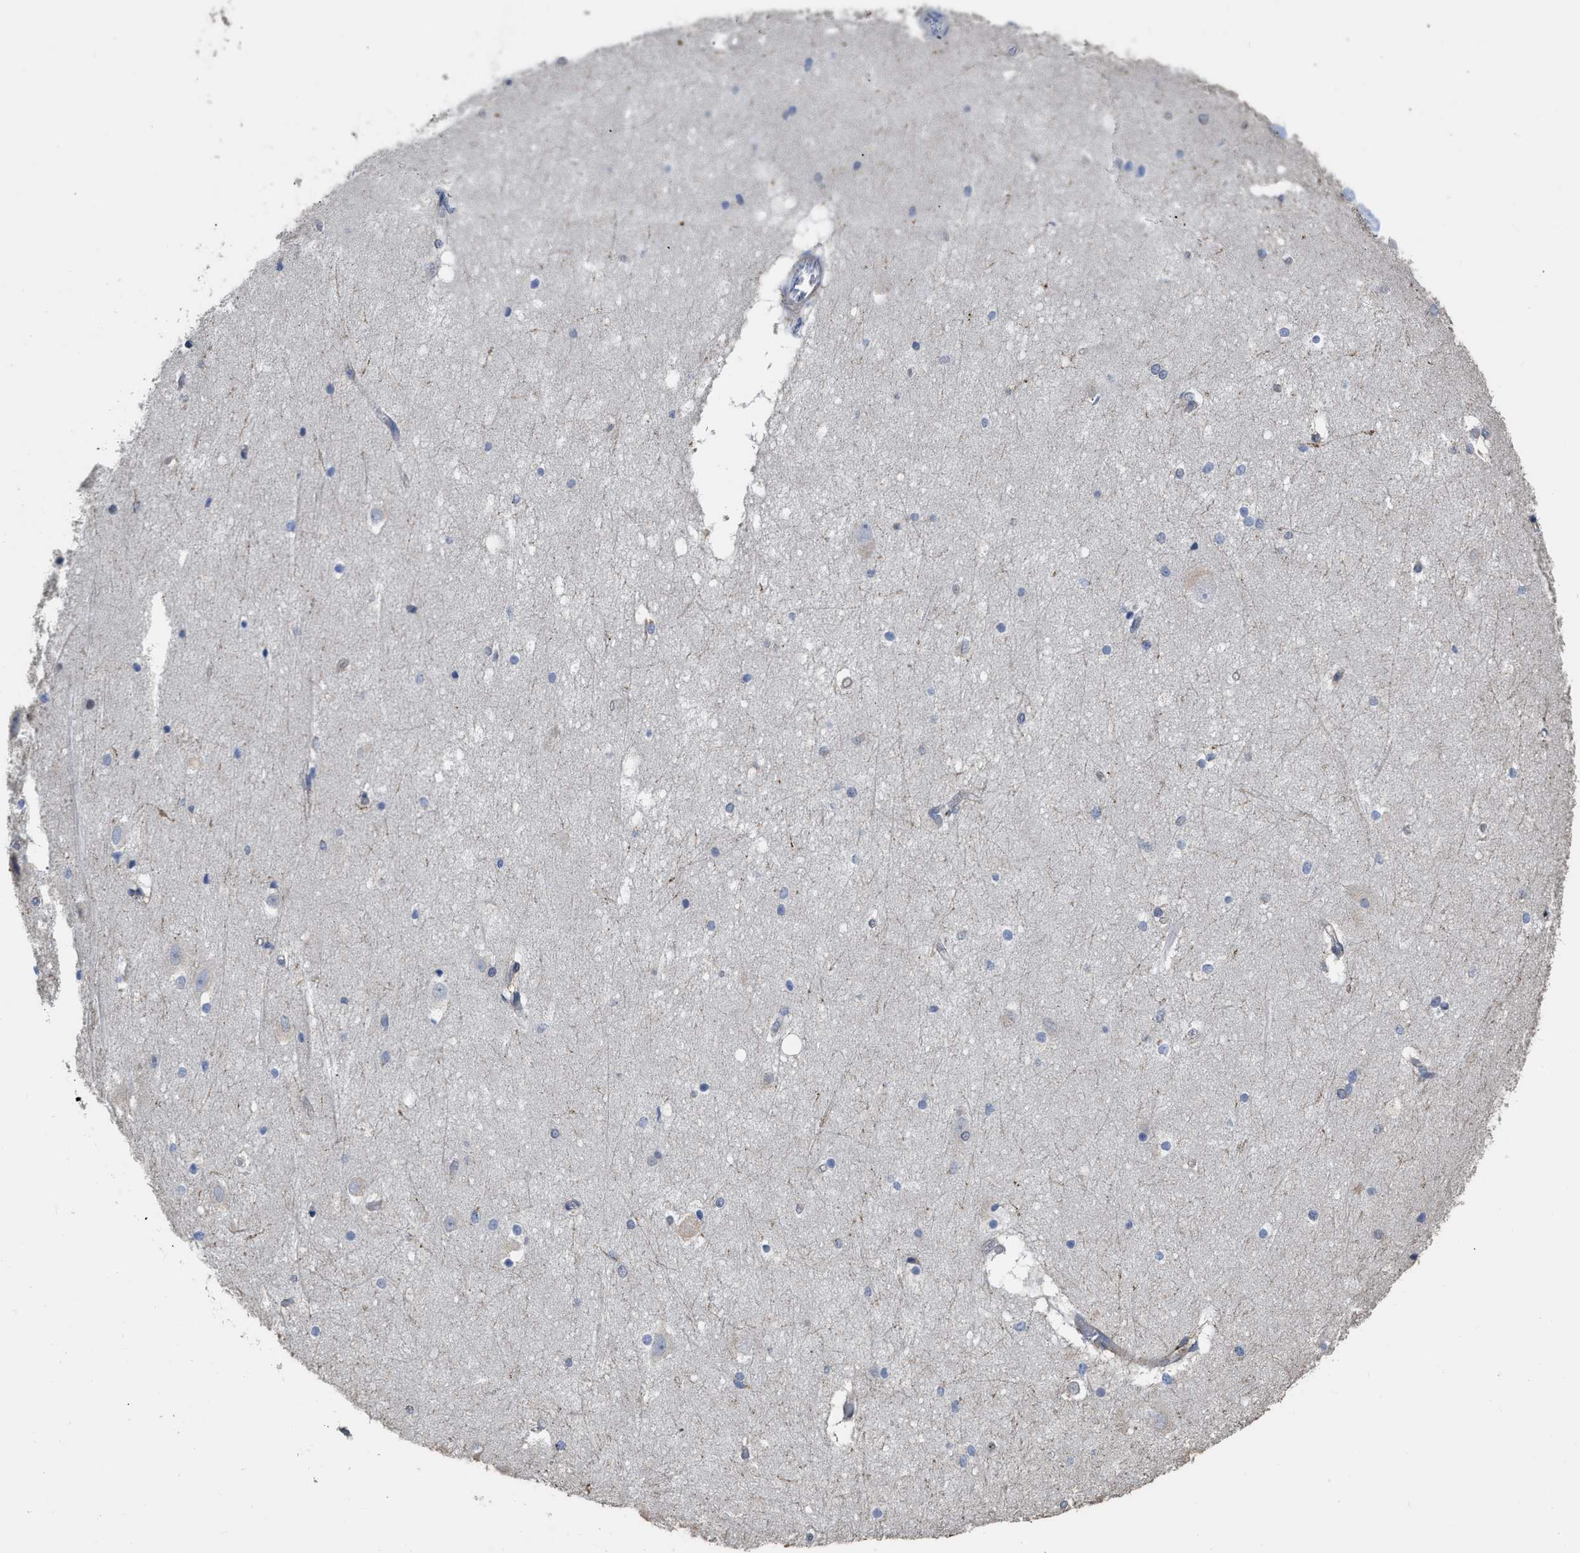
{"staining": {"intensity": "negative", "quantity": "none", "location": "none"}, "tissue": "hippocampus", "cell_type": "Glial cells", "image_type": "normal", "snomed": [{"axis": "morphology", "description": "Normal tissue, NOS"}, {"axis": "topography", "description": "Hippocampus"}], "caption": "Glial cells are negative for protein expression in normal human hippocampus. (DAB (3,3'-diaminobenzidine) IHC, high magnification).", "gene": "AK2", "patient": {"sex": "female", "age": 19}}